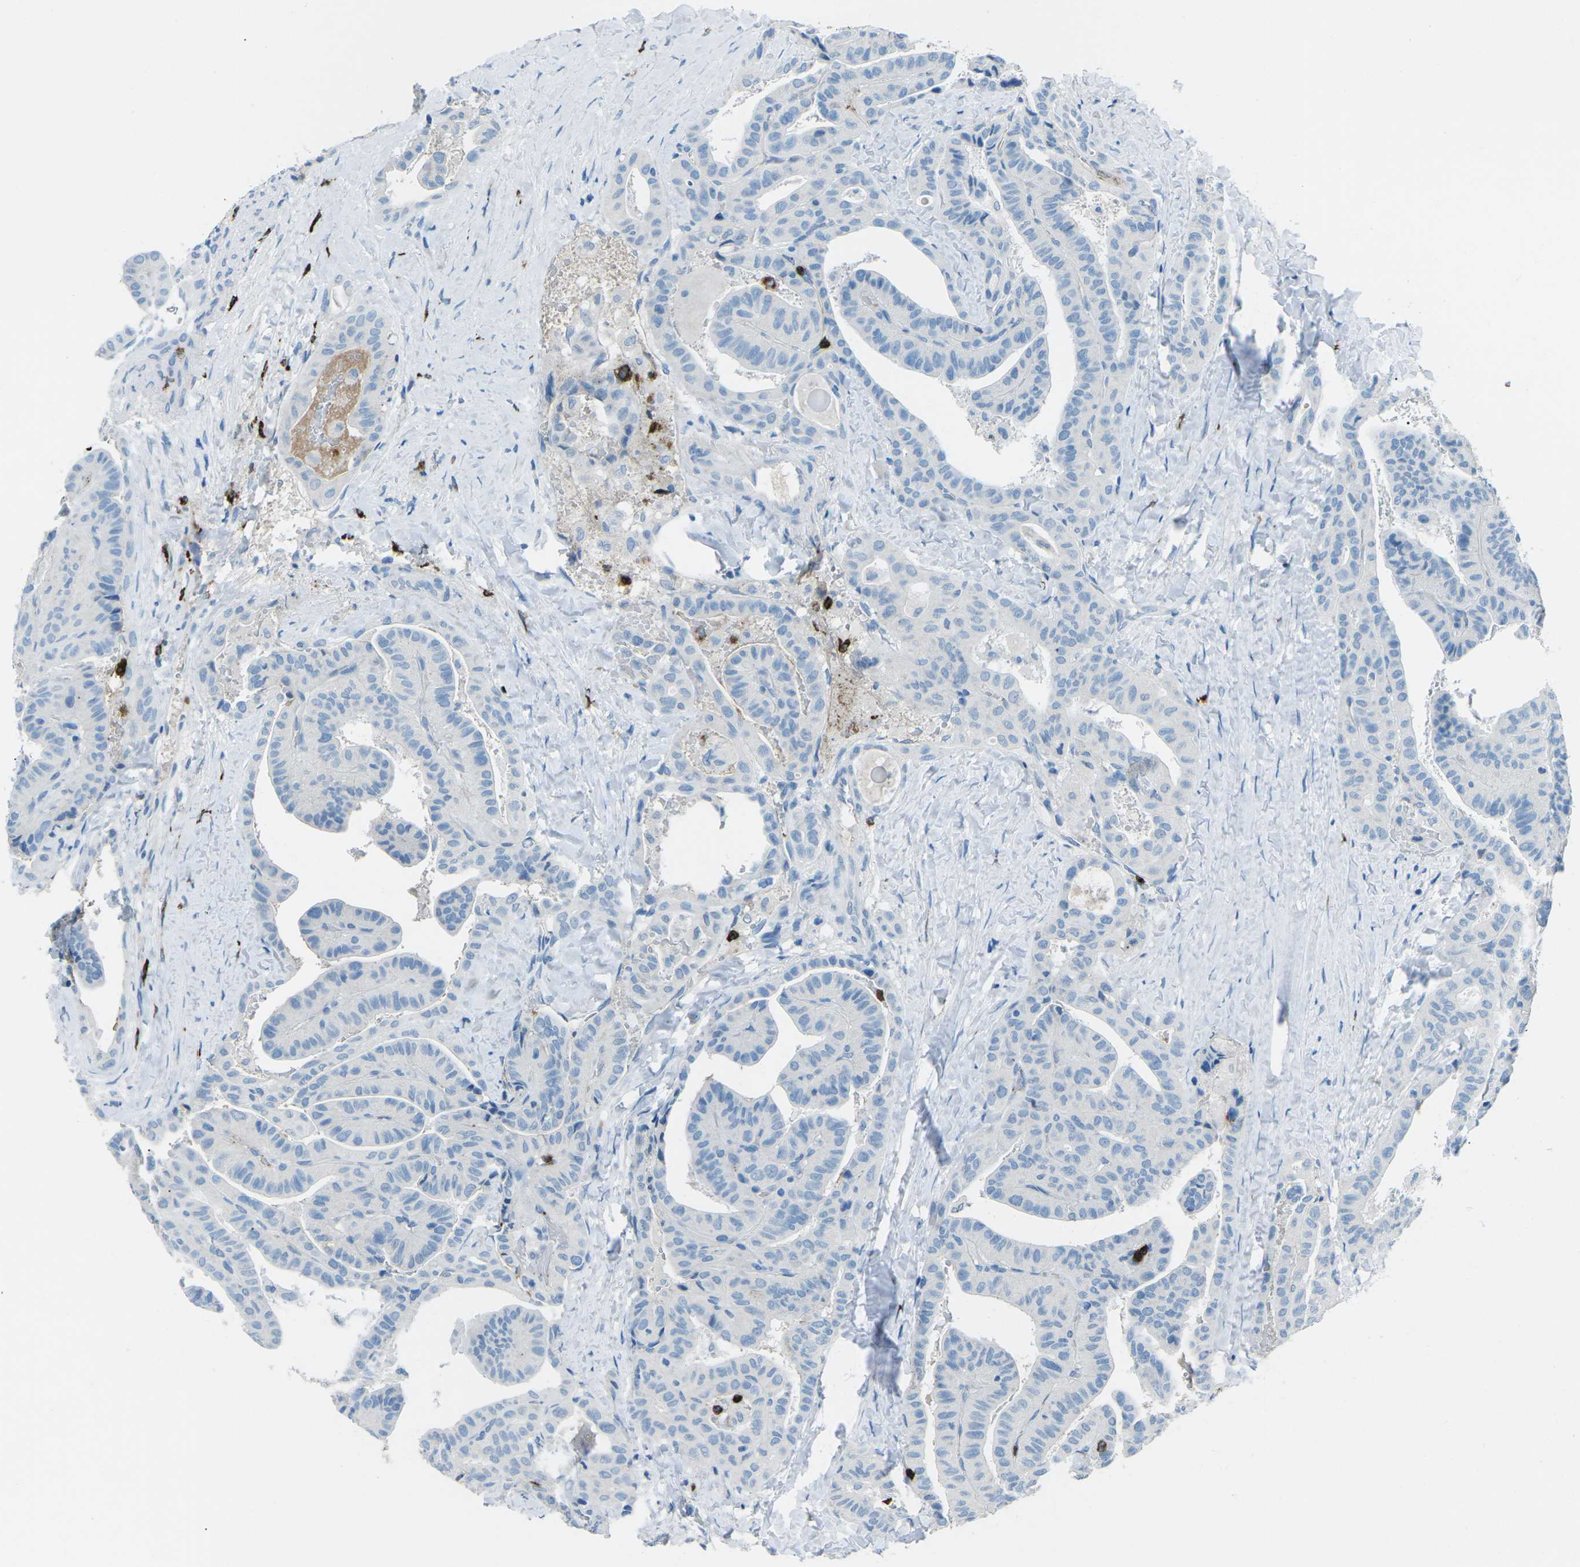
{"staining": {"intensity": "negative", "quantity": "none", "location": "none"}, "tissue": "thyroid cancer", "cell_type": "Tumor cells", "image_type": "cancer", "snomed": [{"axis": "morphology", "description": "Papillary adenocarcinoma, NOS"}, {"axis": "topography", "description": "Thyroid gland"}], "caption": "Thyroid cancer (papillary adenocarcinoma) was stained to show a protein in brown. There is no significant staining in tumor cells. (DAB (3,3'-diaminobenzidine) immunohistochemistry (IHC) visualized using brightfield microscopy, high magnification).", "gene": "FCN1", "patient": {"sex": "male", "age": 77}}